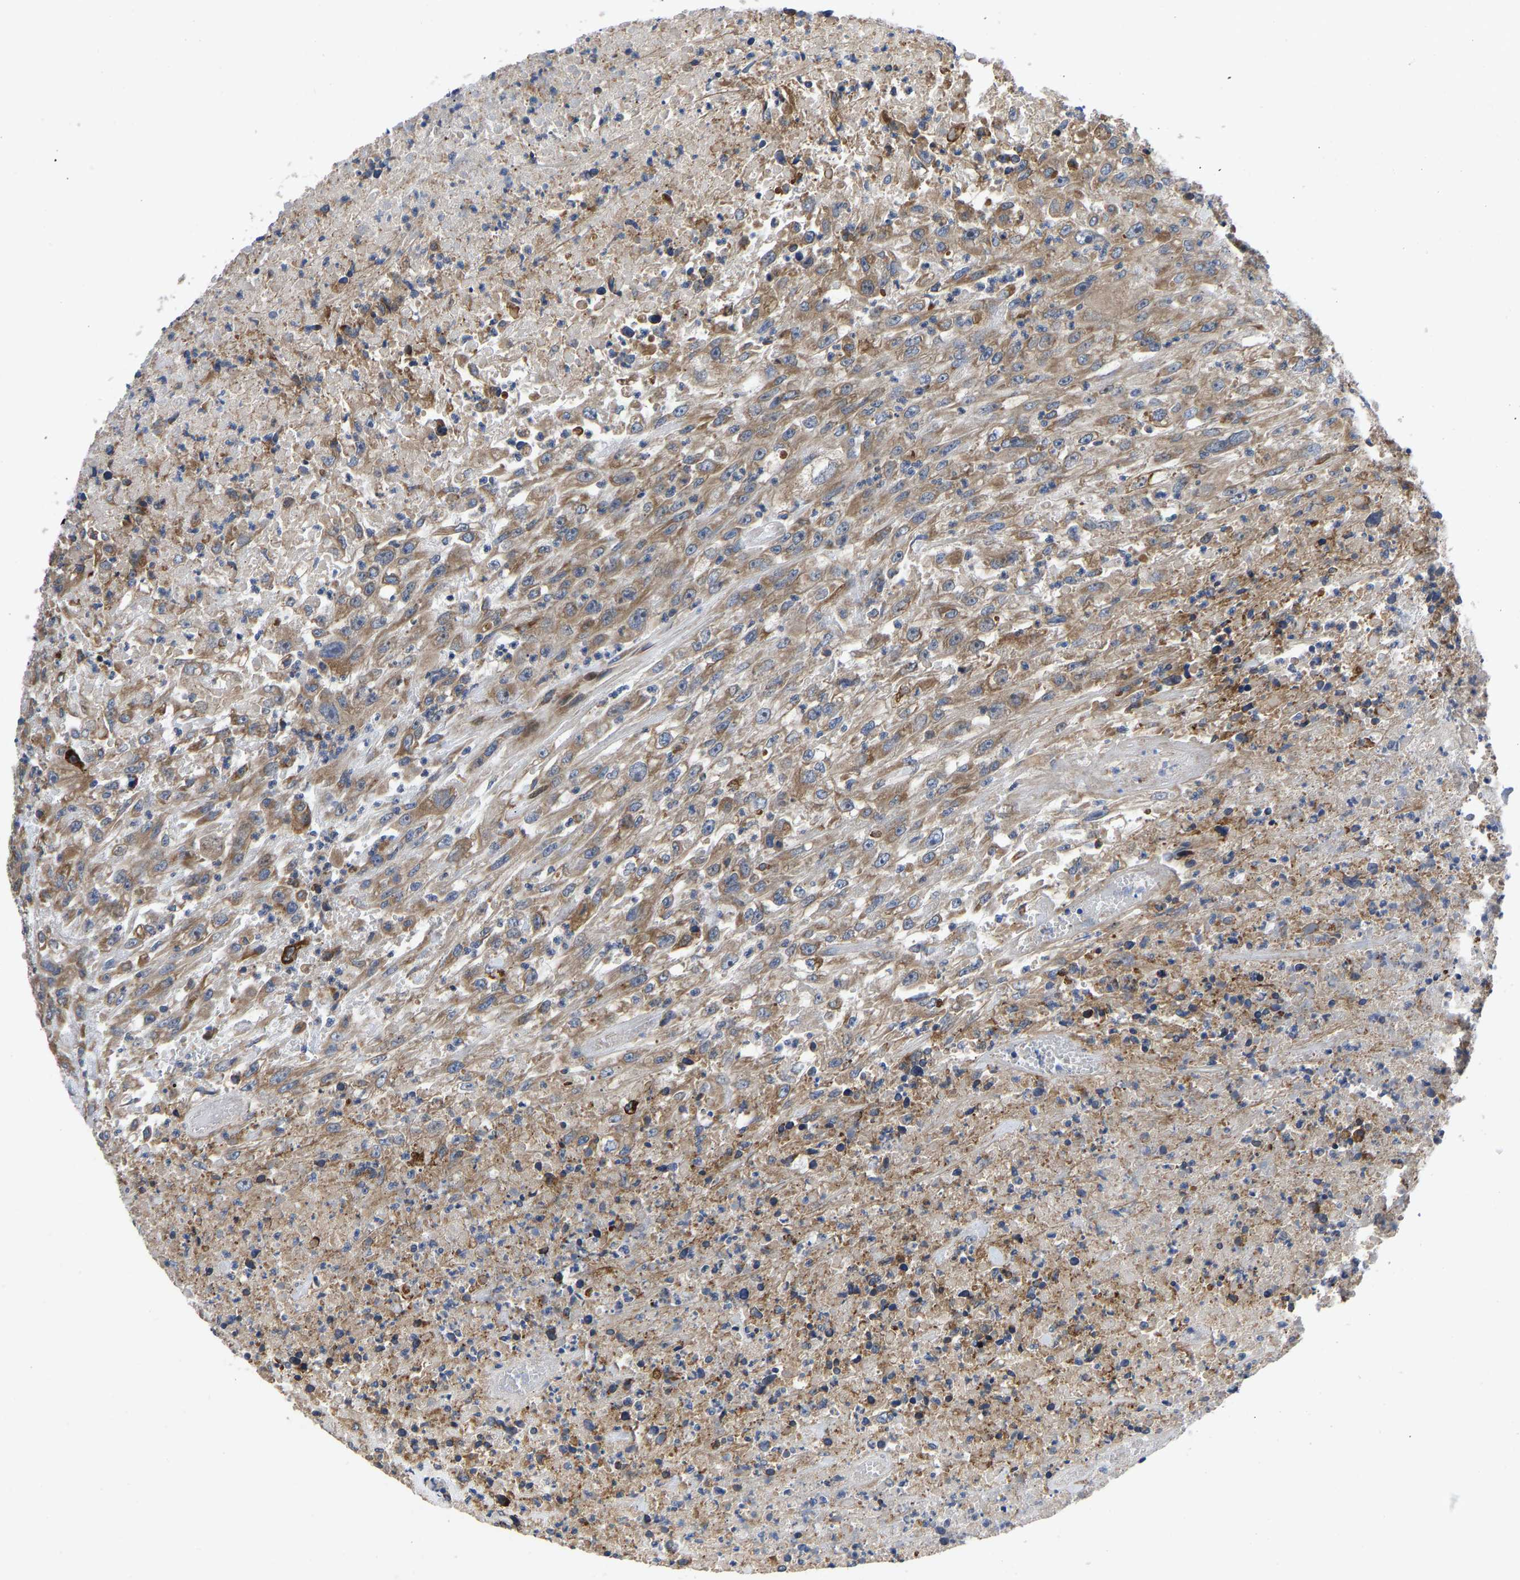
{"staining": {"intensity": "moderate", "quantity": ">75%", "location": "cytoplasmic/membranous"}, "tissue": "urothelial cancer", "cell_type": "Tumor cells", "image_type": "cancer", "snomed": [{"axis": "morphology", "description": "Urothelial carcinoma, High grade"}, {"axis": "topography", "description": "Urinary bladder"}], "caption": "Immunohistochemical staining of urothelial cancer demonstrates moderate cytoplasmic/membranous protein staining in about >75% of tumor cells.", "gene": "TMEM38B", "patient": {"sex": "male", "age": 46}}